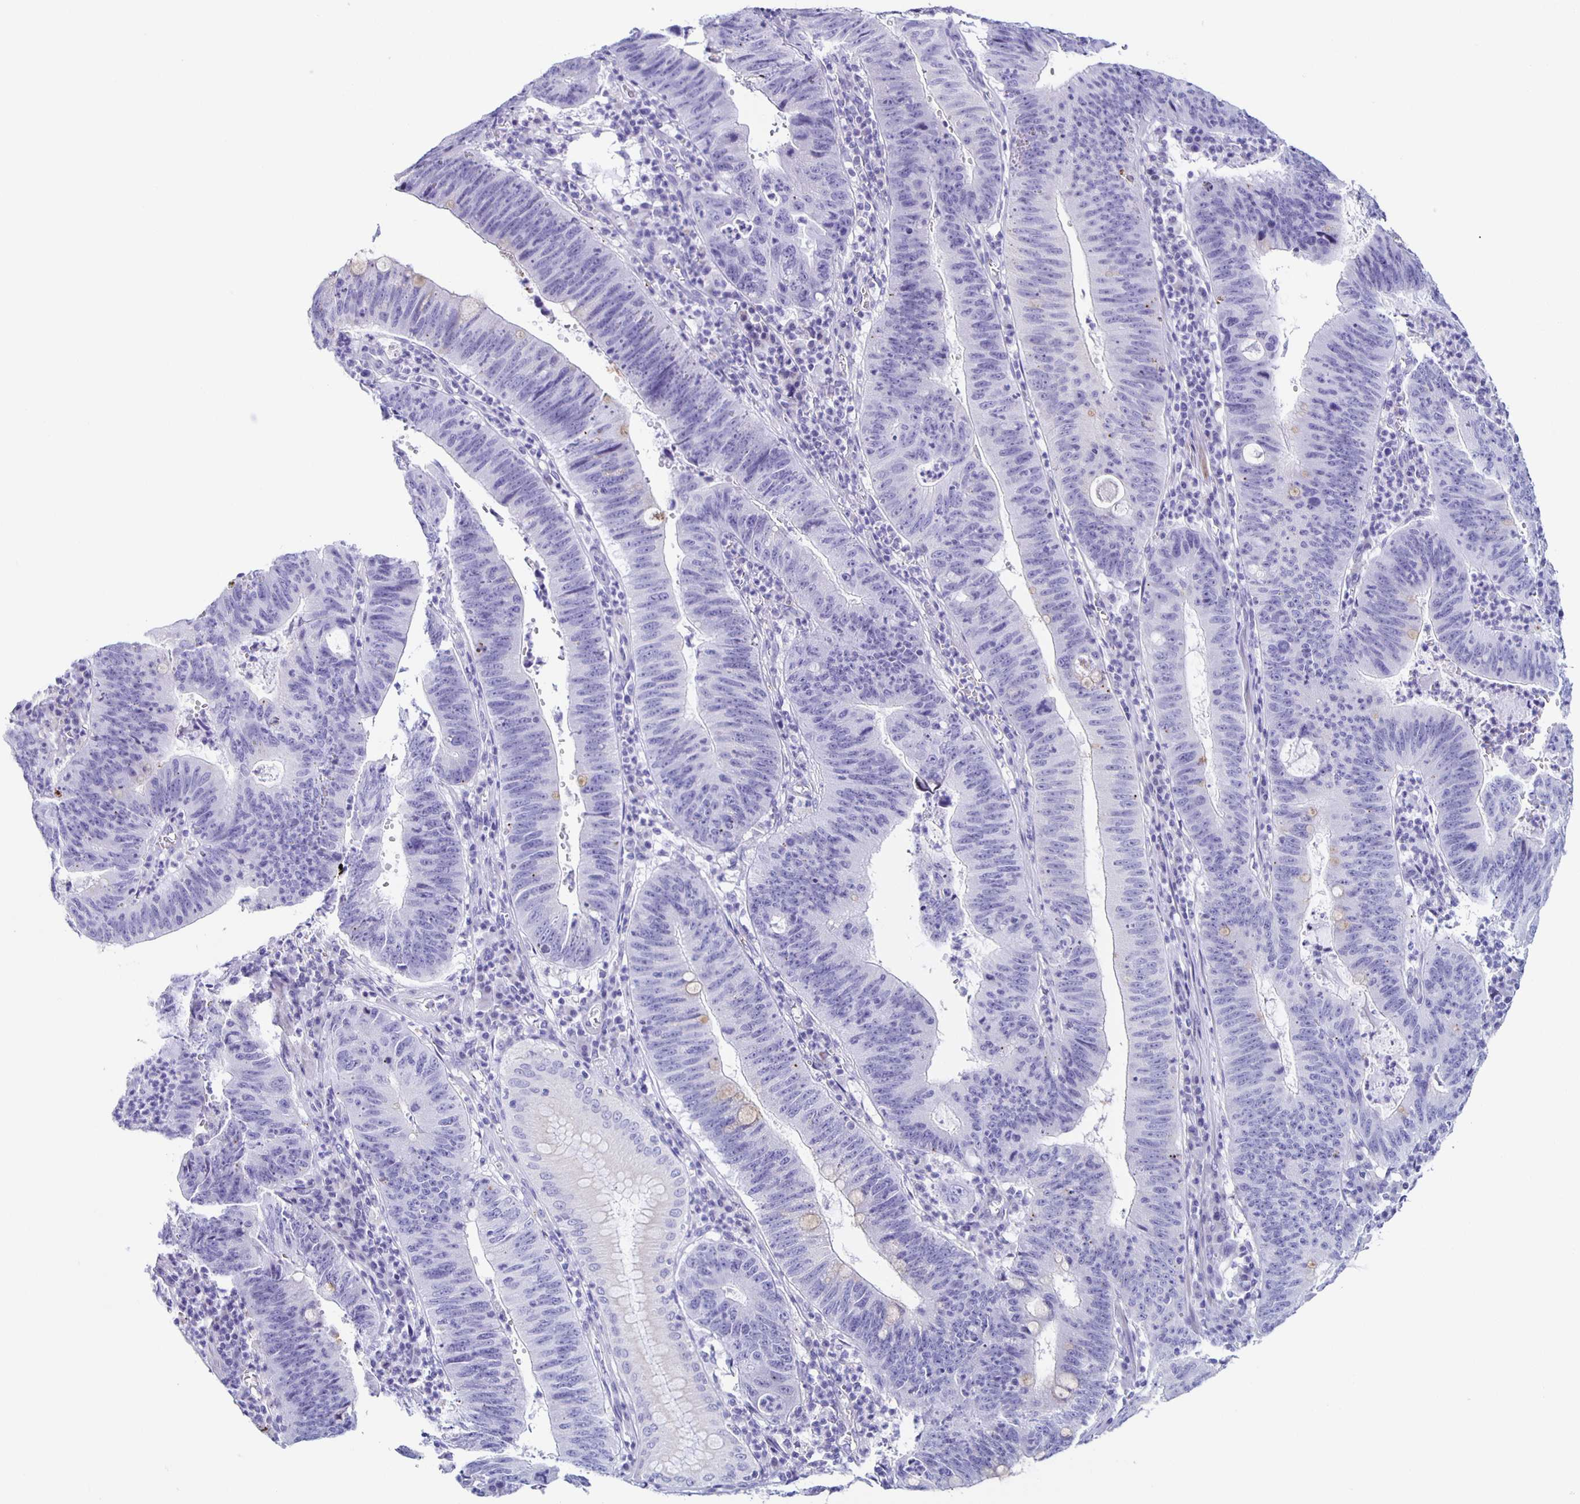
{"staining": {"intensity": "negative", "quantity": "none", "location": "none"}, "tissue": "stomach cancer", "cell_type": "Tumor cells", "image_type": "cancer", "snomed": [{"axis": "morphology", "description": "Adenocarcinoma, NOS"}, {"axis": "topography", "description": "Stomach"}], "caption": "Tumor cells are negative for protein expression in human stomach cancer (adenocarcinoma).", "gene": "AQP6", "patient": {"sex": "male", "age": 59}}